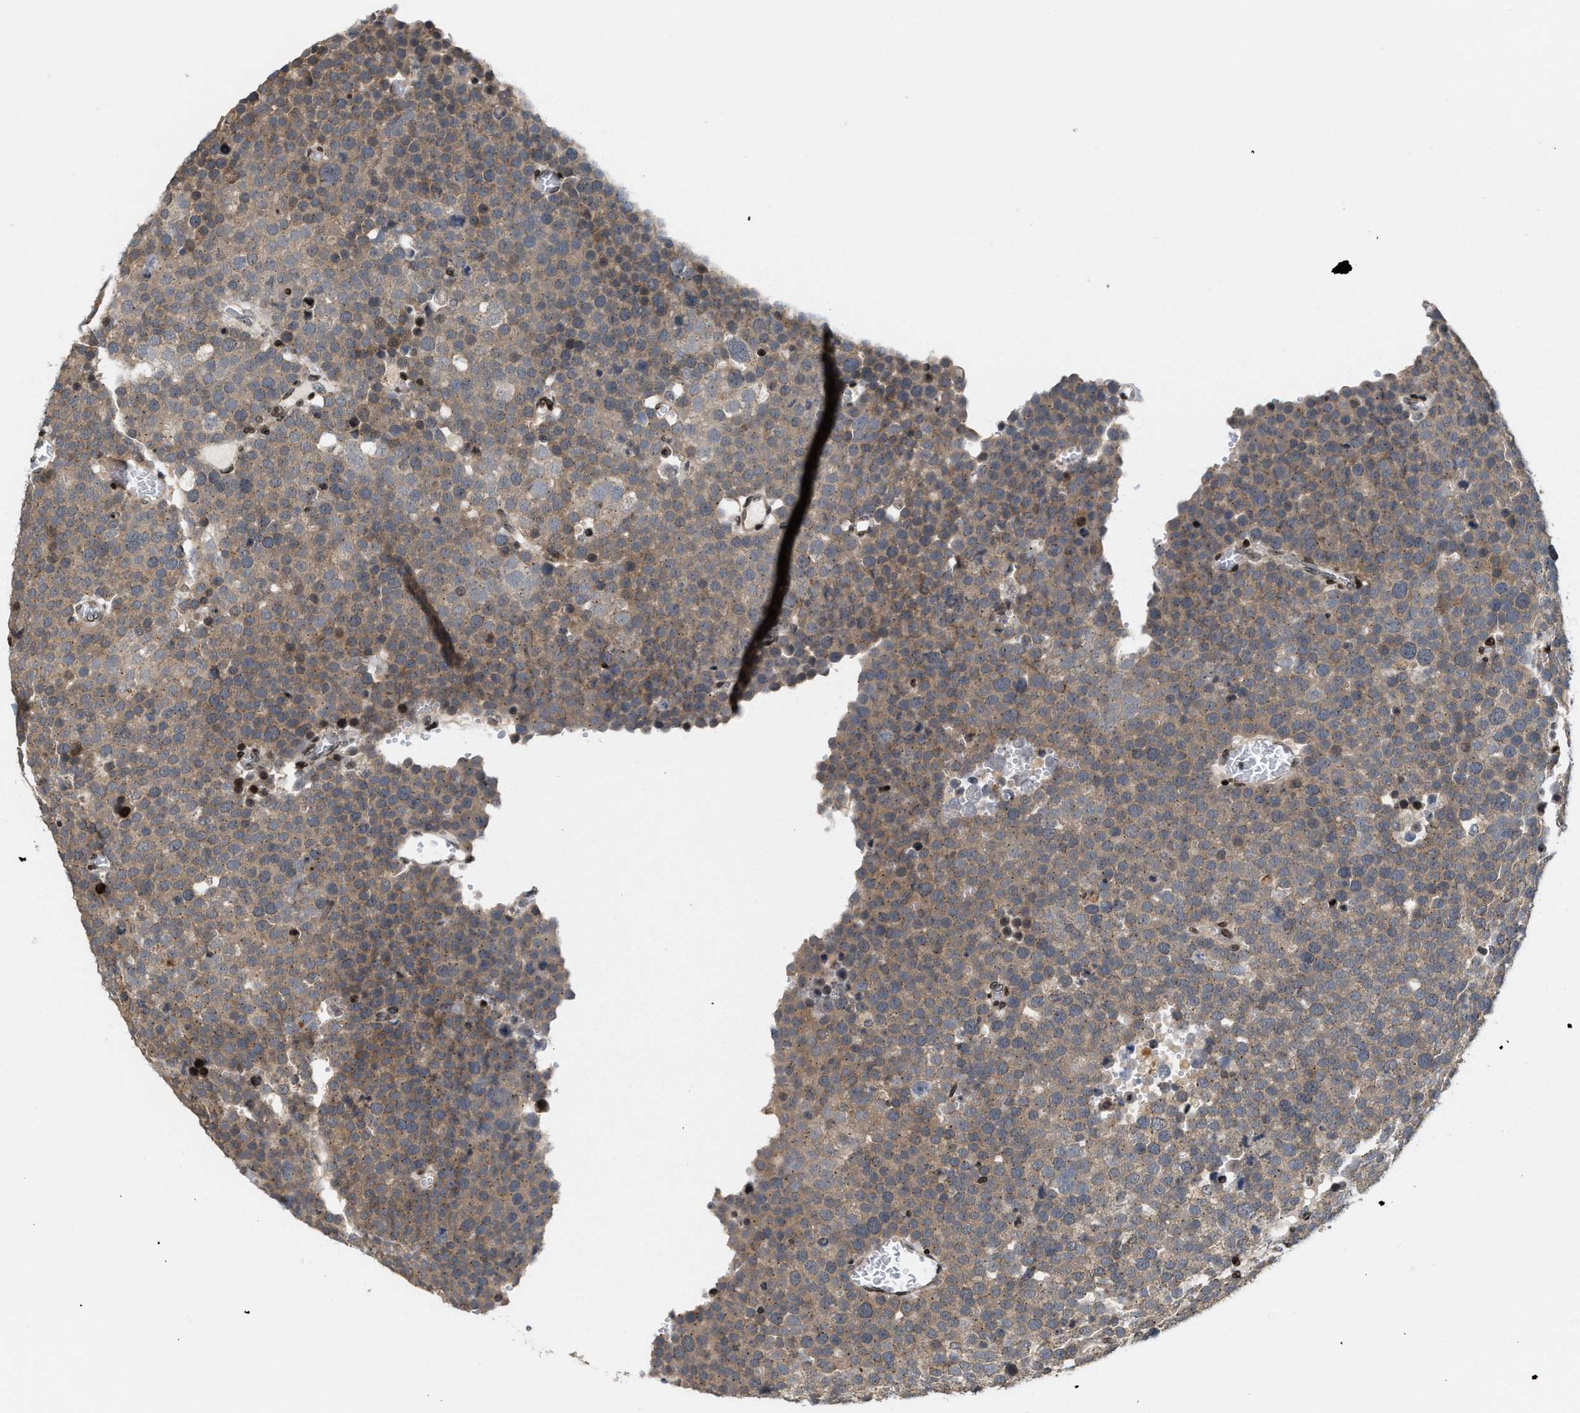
{"staining": {"intensity": "moderate", "quantity": ">75%", "location": "cytoplasmic/membranous"}, "tissue": "testis cancer", "cell_type": "Tumor cells", "image_type": "cancer", "snomed": [{"axis": "morphology", "description": "Seminoma, NOS"}, {"axis": "topography", "description": "Testis"}], "caption": "The photomicrograph demonstrates immunohistochemical staining of testis seminoma. There is moderate cytoplasmic/membranous expression is present in approximately >75% of tumor cells. (DAB IHC with brightfield microscopy, high magnification).", "gene": "PDZD2", "patient": {"sex": "male", "age": 71}}